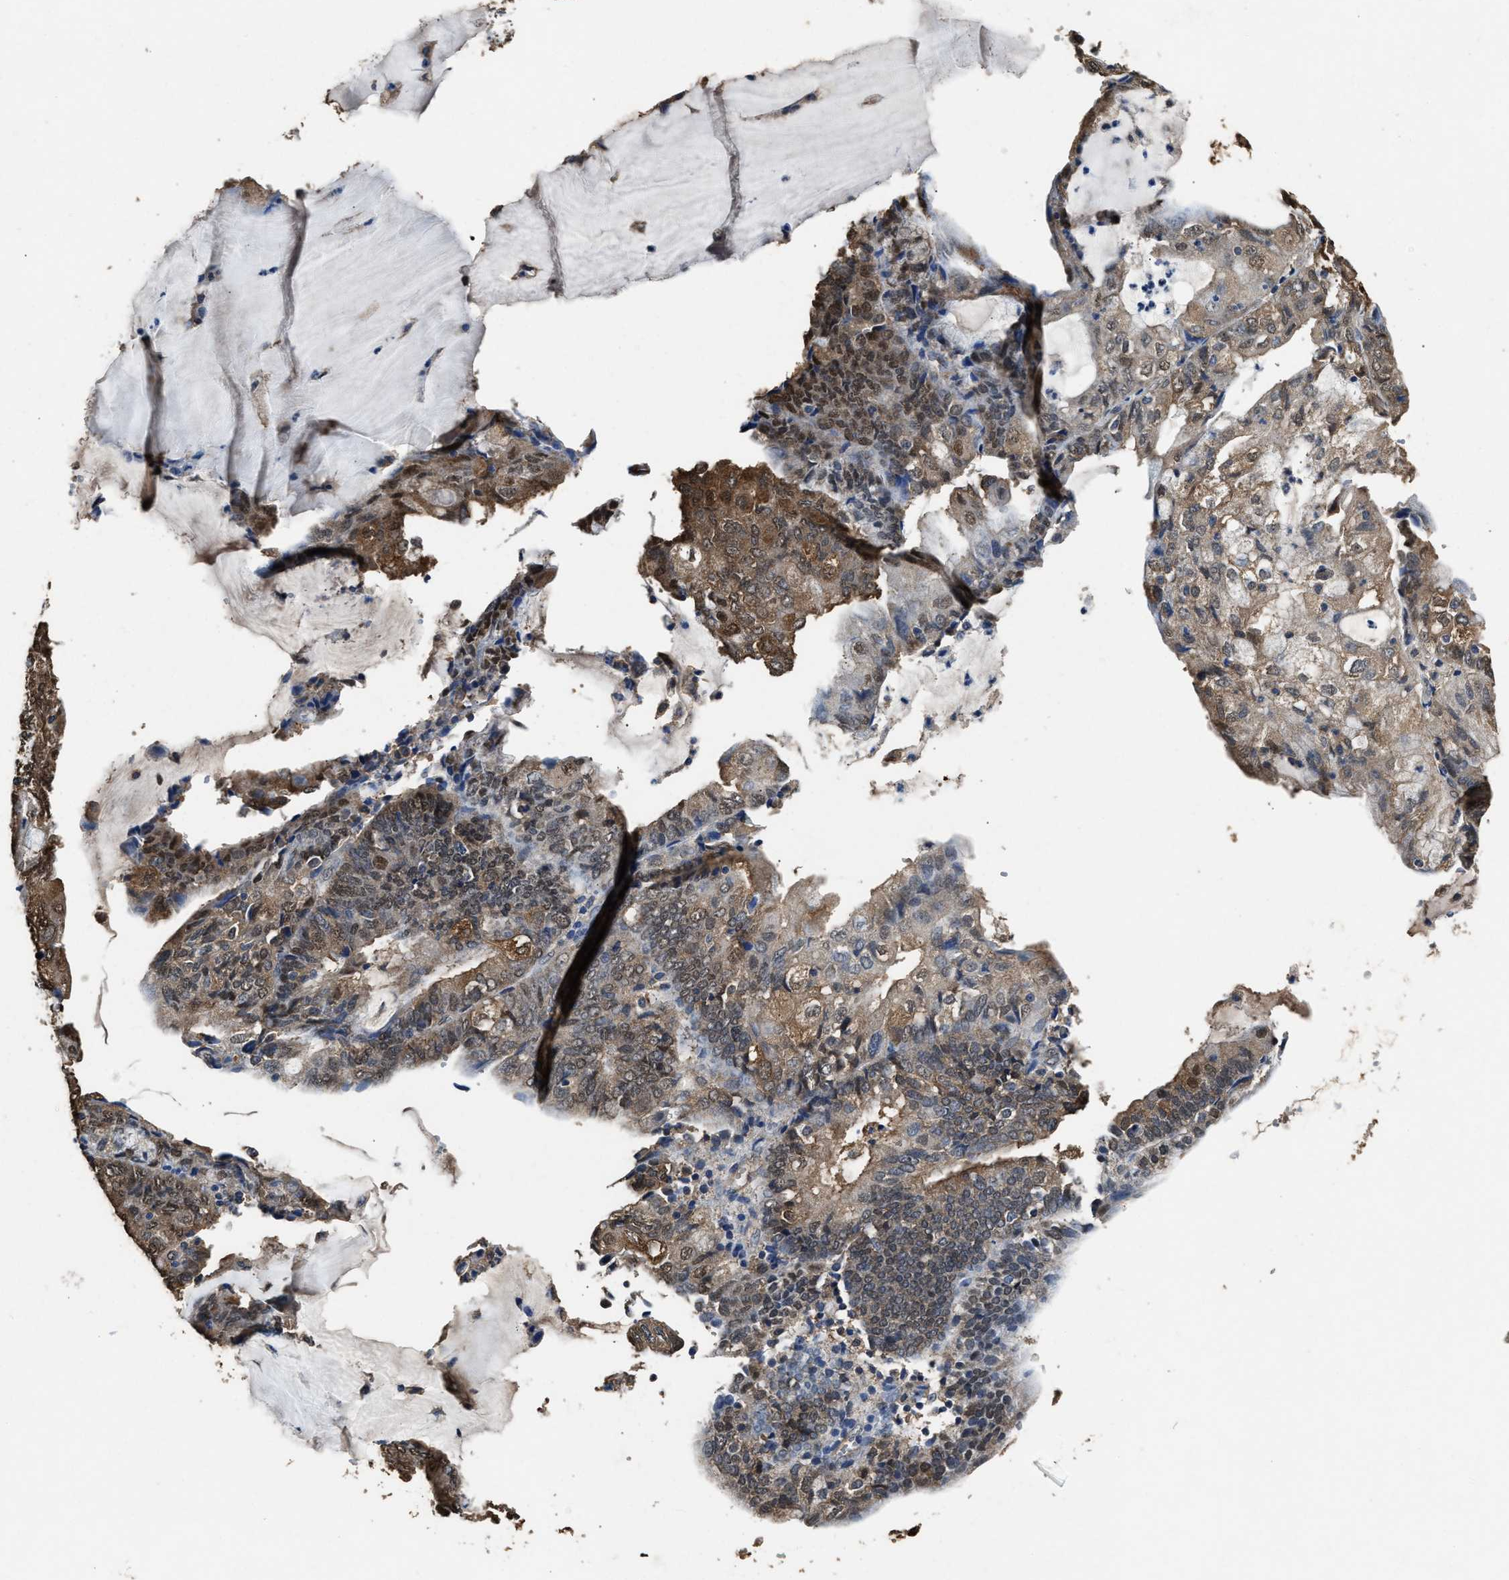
{"staining": {"intensity": "moderate", "quantity": ">75%", "location": "cytoplasmic/membranous,nuclear"}, "tissue": "endometrial cancer", "cell_type": "Tumor cells", "image_type": "cancer", "snomed": [{"axis": "morphology", "description": "Adenocarcinoma, NOS"}, {"axis": "topography", "description": "Endometrium"}], "caption": "Endometrial cancer (adenocarcinoma) stained for a protein displays moderate cytoplasmic/membranous and nuclear positivity in tumor cells. (Stains: DAB in brown, nuclei in blue, Microscopy: brightfield microscopy at high magnification).", "gene": "YWHAE", "patient": {"sex": "female", "age": 81}}